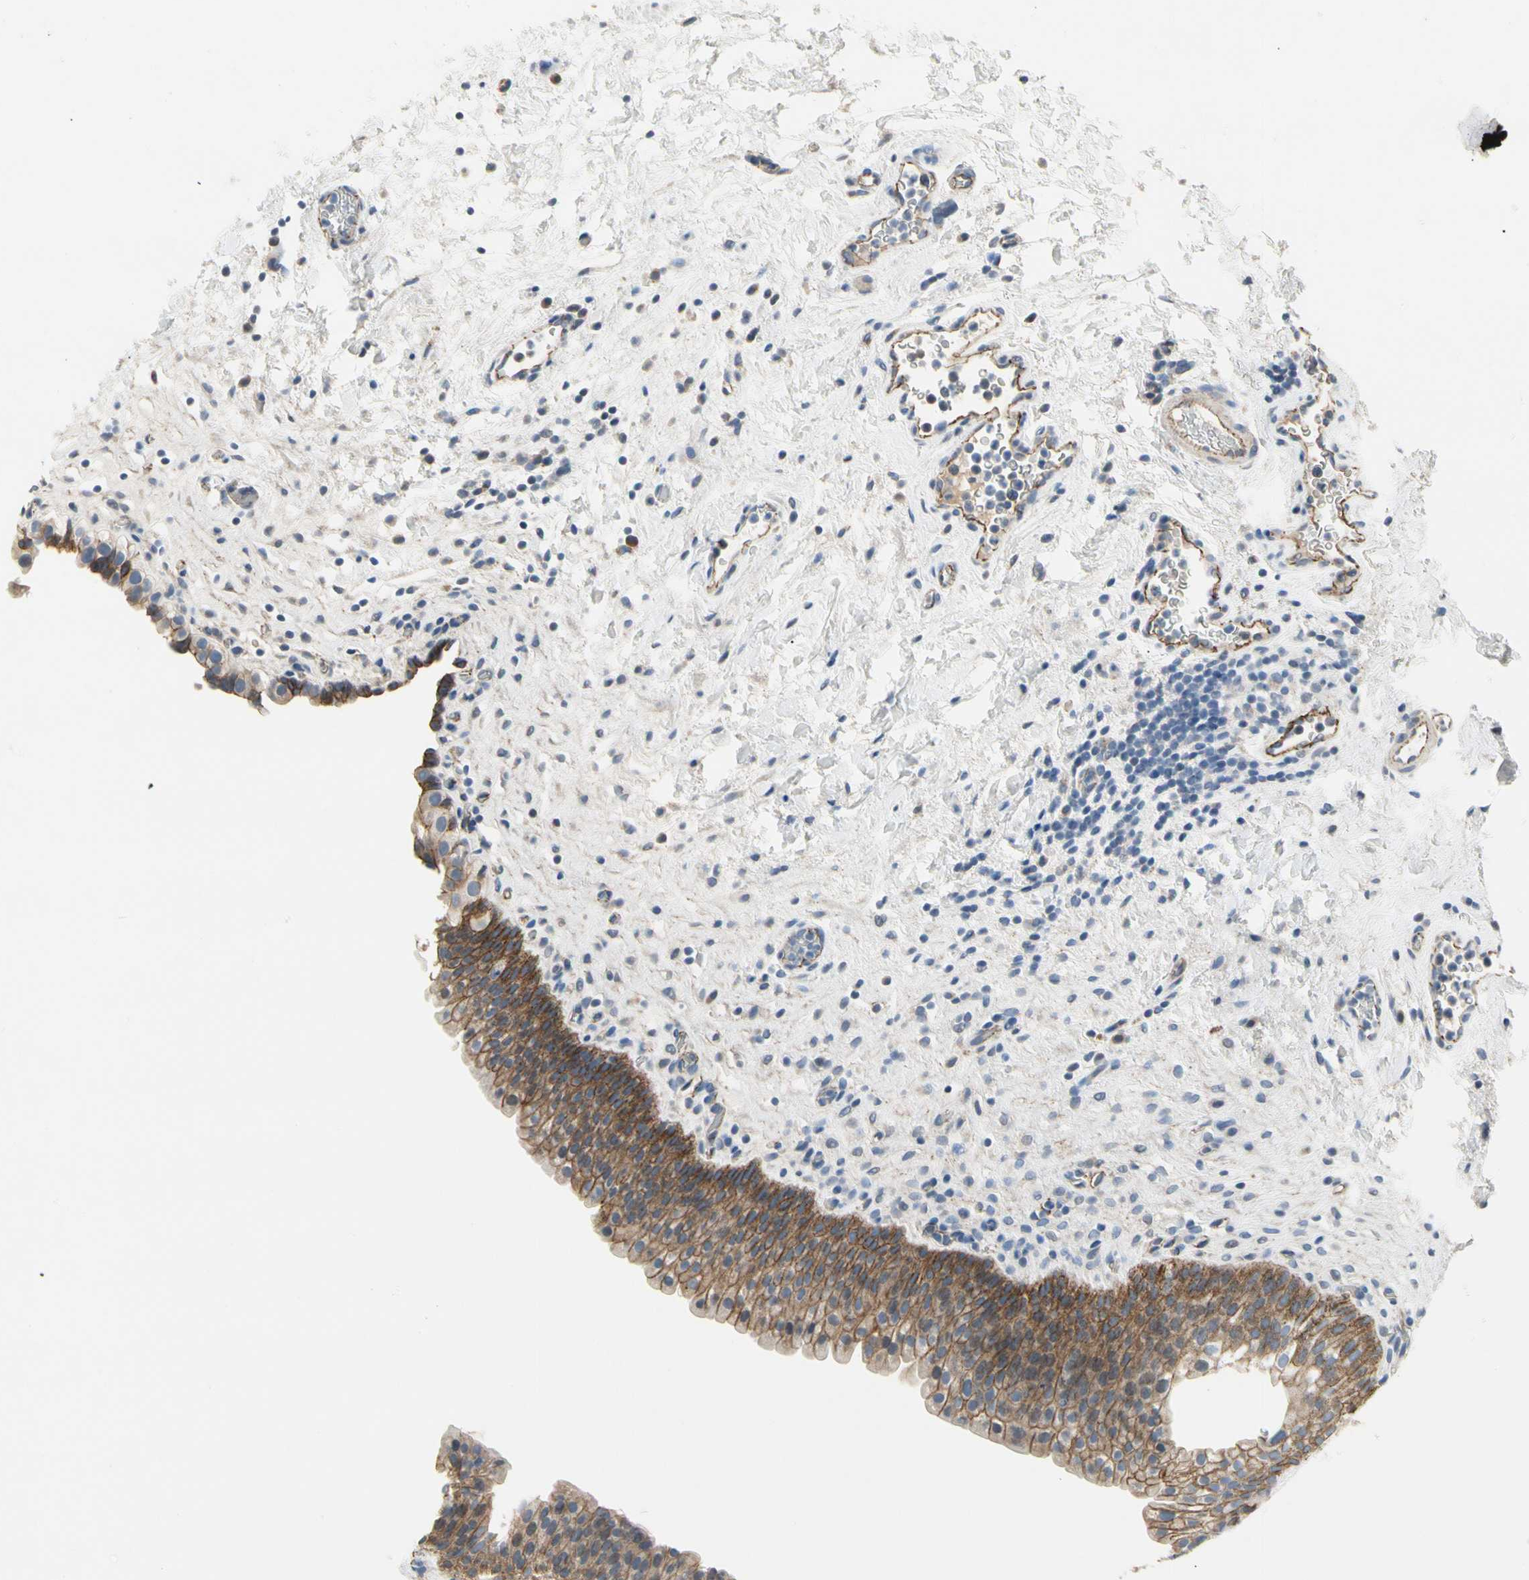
{"staining": {"intensity": "moderate", "quantity": ">75%", "location": "cytoplasmic/membranous"}, "tissue": "urinary bladder", "cell_type": "Urothelial cells", "image_type": "normal", "snomed": [{"axis": "morphology", "description": "Normal tissue, NOS"}, {"axis": "topography", "description": "Urinary bladder"}], "caption": "Human urinary bladder stained with a brown dye reveals moderate cytoplasmic/membranous positive expression in about >75% of urothelial cells.", "gene": "LGR6", "patient": {"sex": "female", "age": 64}}